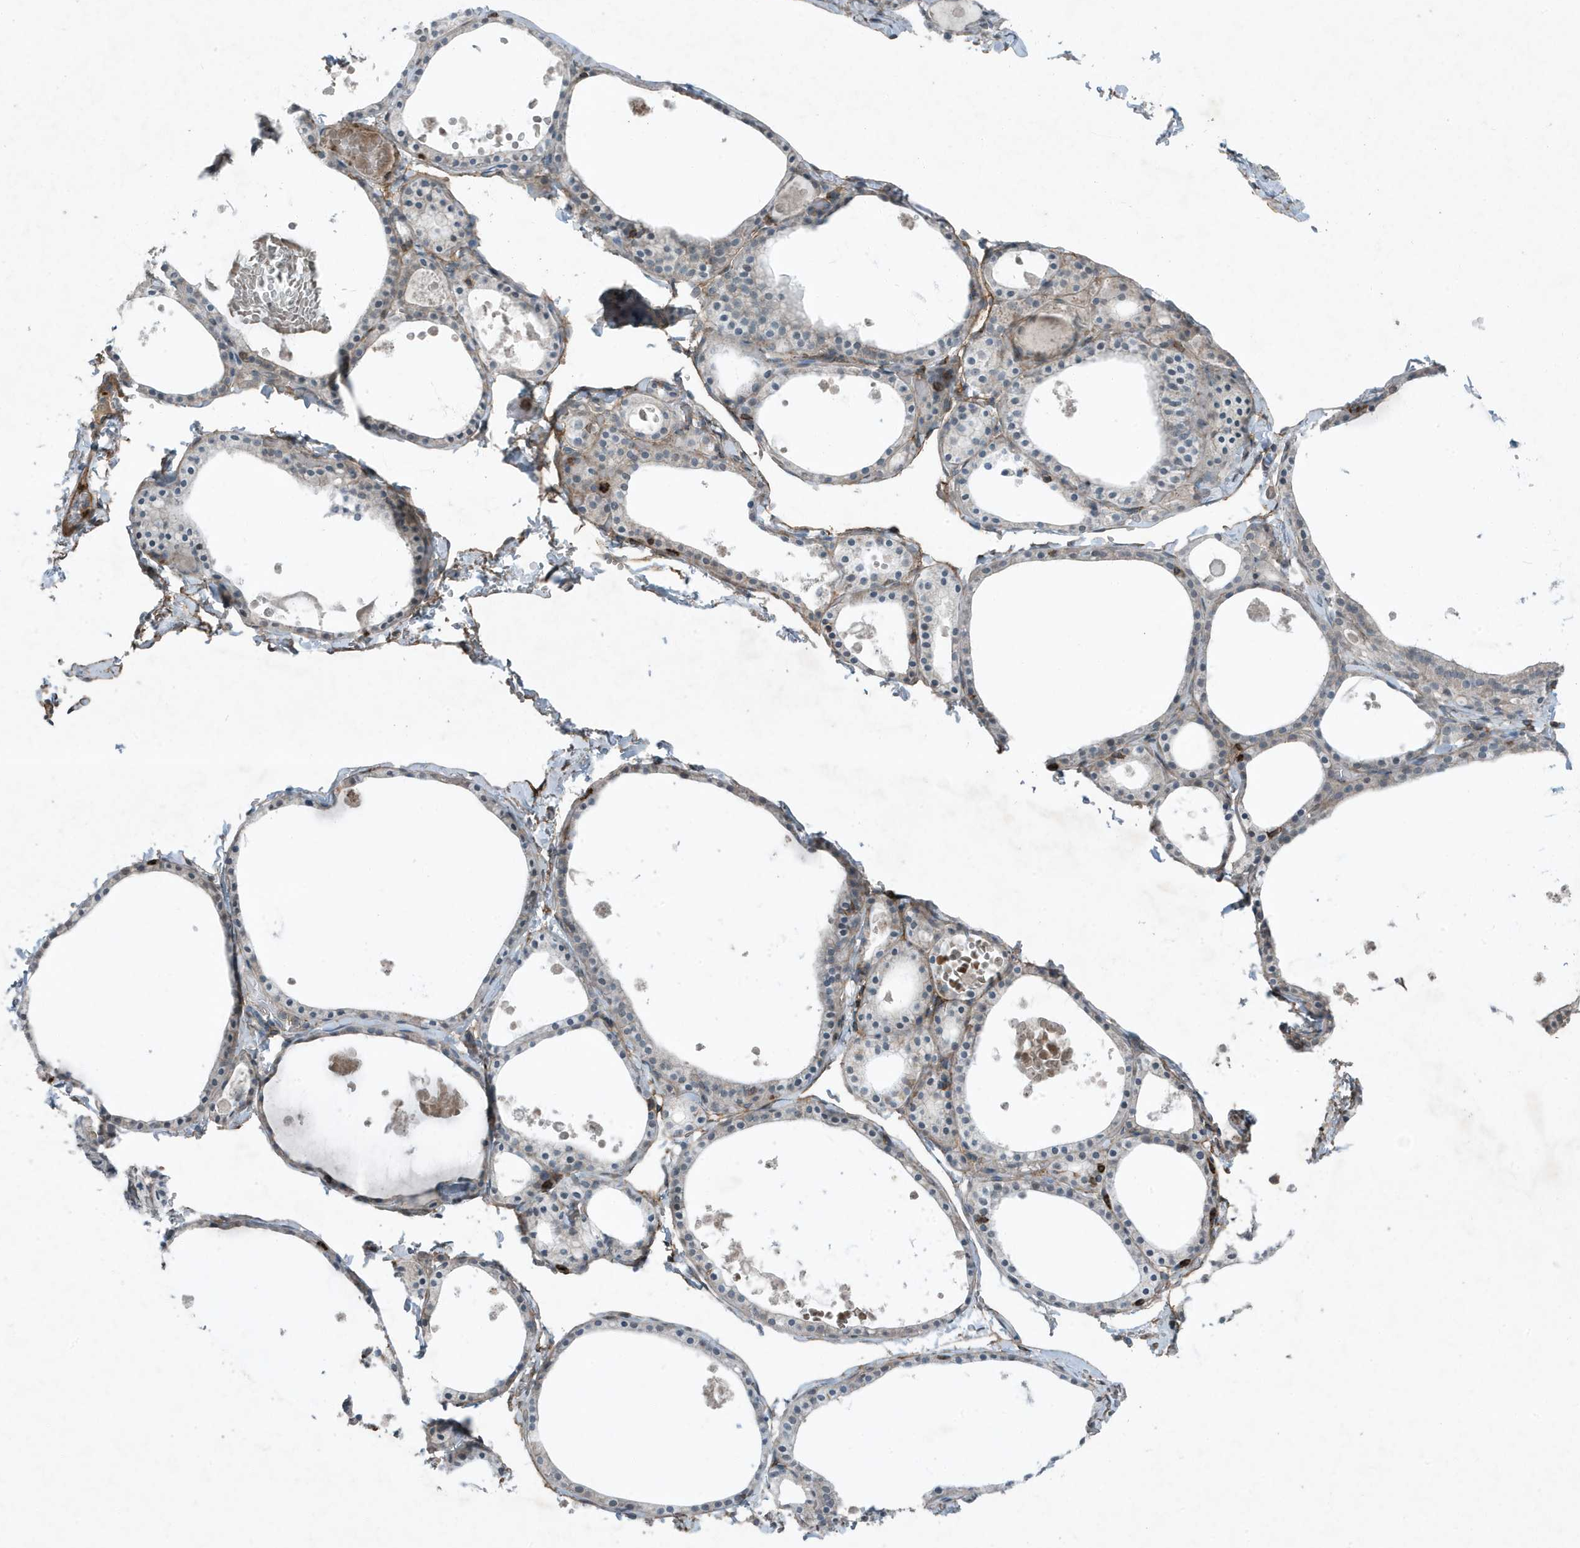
{"staining": {"intensity": "weak", "quantity": "<25%", "location": "cytoplasmic/membranous"}, "tissue": "thyroid gland", "cell_type": "Glandular cells", "image_type": "normal", "snomed": [{"axis": "morphology", "description": "Normal tissue, NOS"}, {"axis": "topography", "description": "Thyroid gland"}], "caption": "Image shows no significant protein staining in glandular cells of benign thyroid gland. (Brightfield microscopy of DAB IHC at high magnification).", "gene": "DAPP1", "patient": {"sex": "male", "age": 56}}